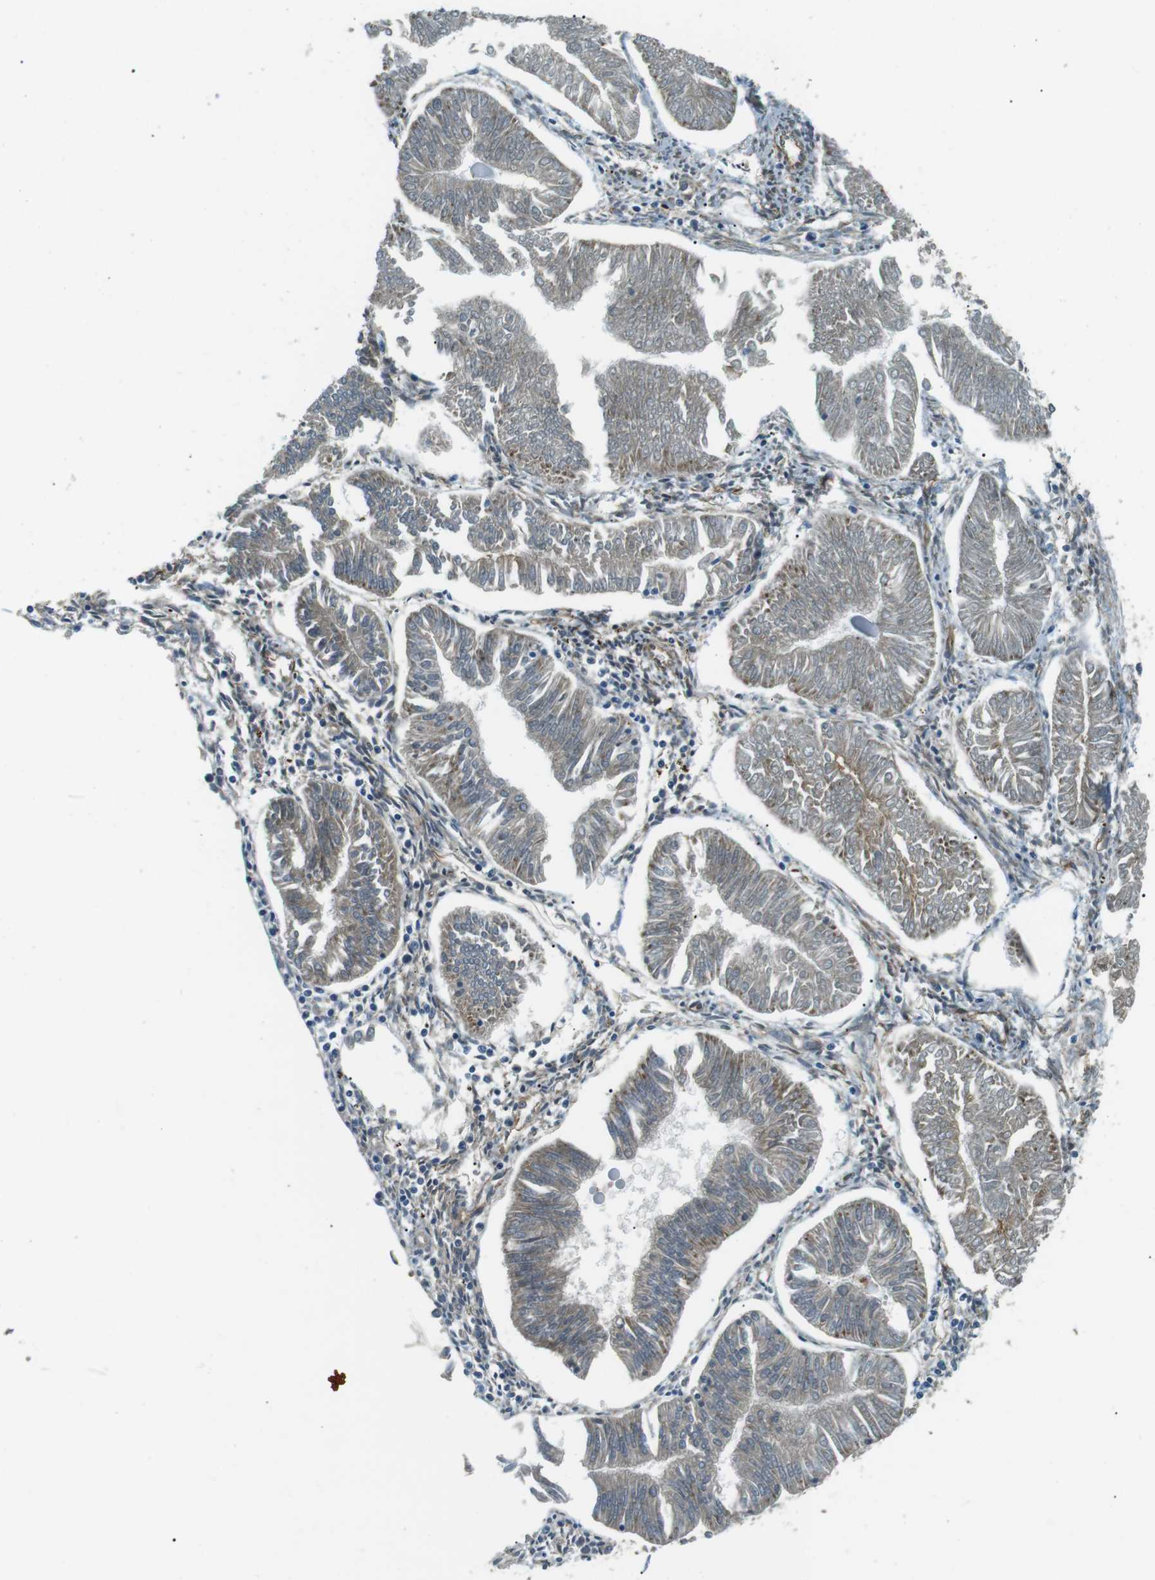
{"staining": {"intensity": "weak", "quantity": ">75%", "location": "cytoplasmic/membranous"}, "tissue": "endometrial cancer", "cell_type": "Tumor cells", "image_type": "cancer", "snomed": [{"axis": "morphology", "description": "Adenocarcinoma, NOS"}, {"axis": "topography", "description": "Endometrium"}], "caption": "Human endometrial adenocarcinoma stained for a protein (brown) reveals weak cytoplasmic/membranous positive staining in approximately >75% of tumor cells.", "gene": "ODR4", "patient": {"sex": "female", "age": 53}}